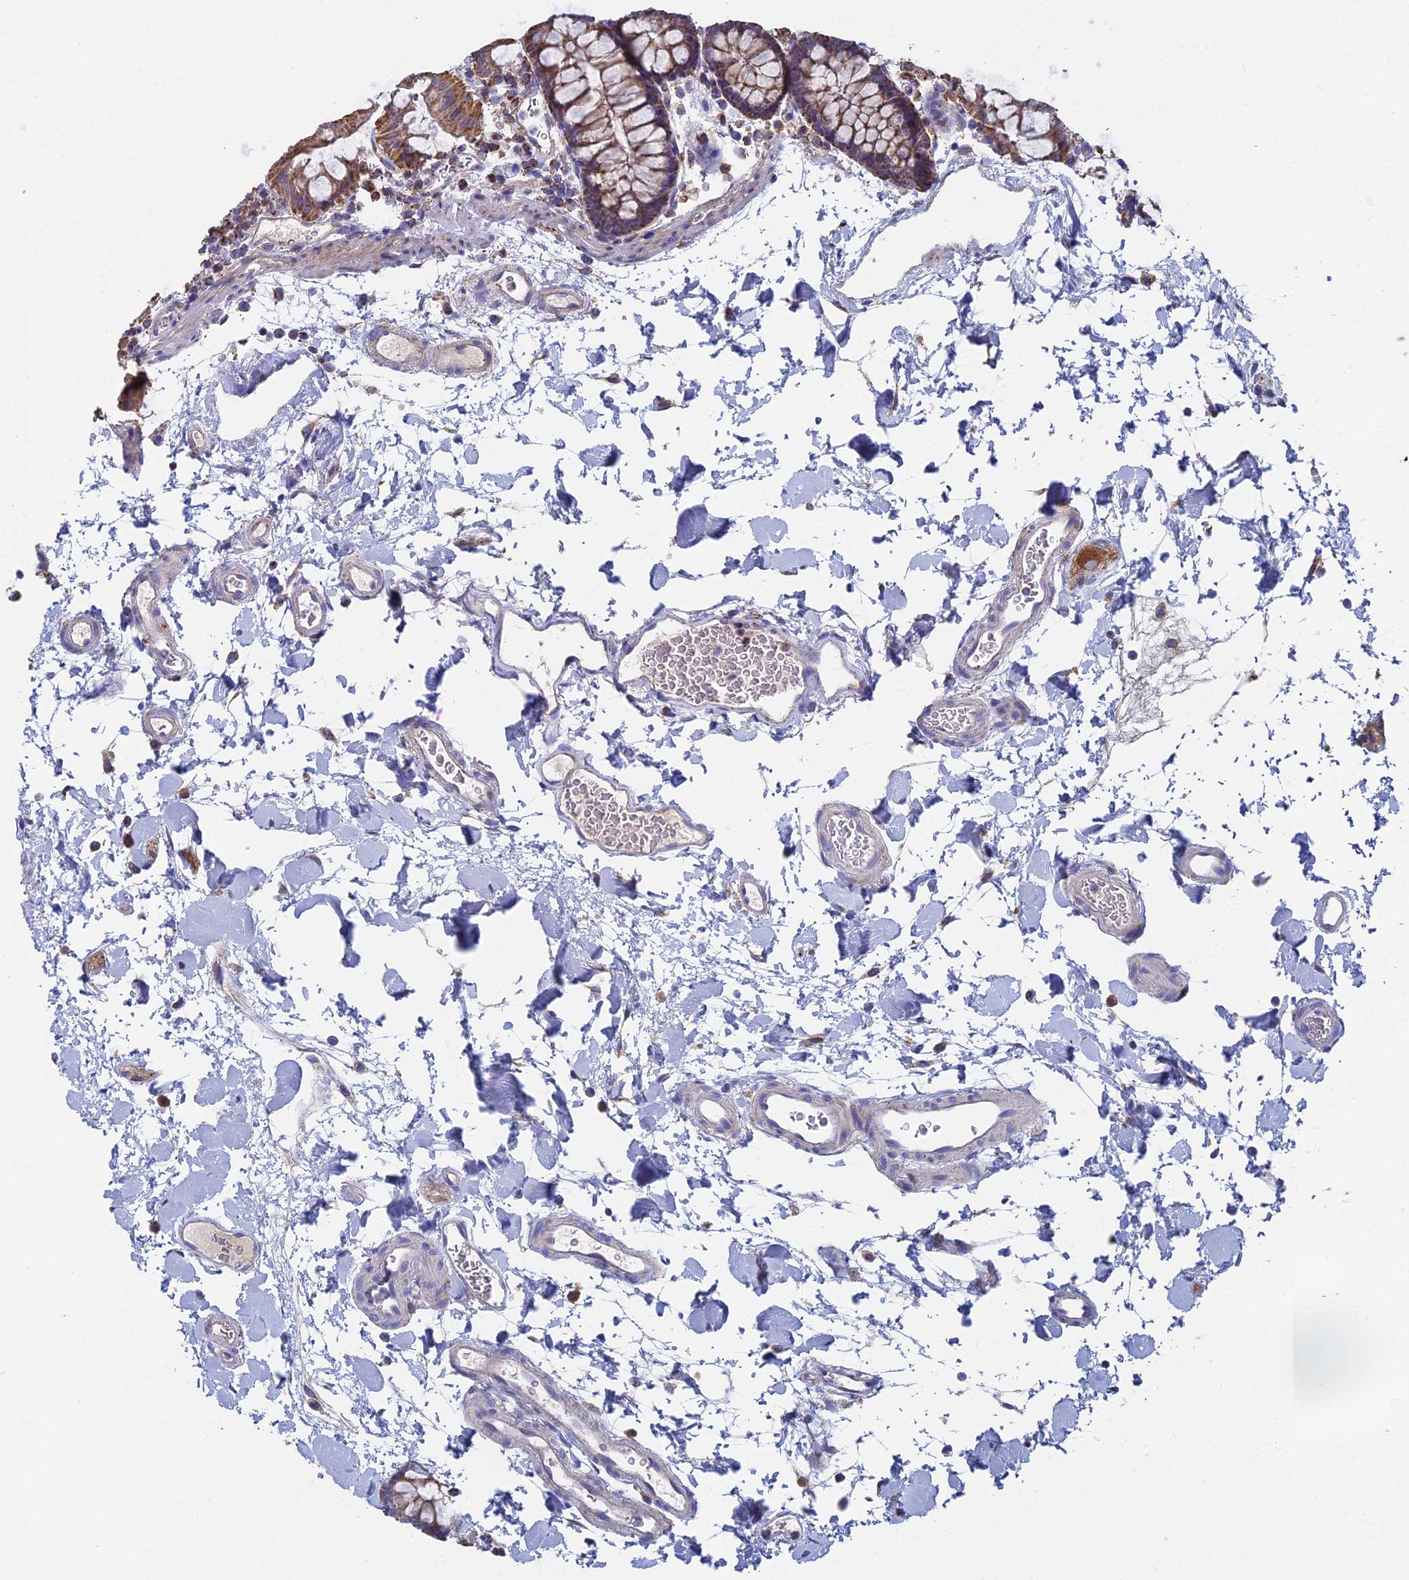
{"staining": {"intensity": "weak", "quantity": ">75%", "location": "cytoplasmic/membranous"}, "tissue": "colon", "cell_type": "Endothelial cells", "image_type": "normal", "snomed": [{"axis": "morphology", "description": "Normal tissue, NOS"}, {"axis": "topography", "description": "Colon"}], "caption": "High-power microscopy captured an immunohistochemistry photomicrograph of normal colon, revealing weak cytoplasmic/membranous staining in approximately >75% of endothelial cells. The staining was performed using DAB (3,3'-diaminobenzidine), with brown indicating positive protein expression. Nuclei are stained blue with hematoxylin.", "gene": "SPOCK2", "patient": {"sex": "male", "age": 75}}